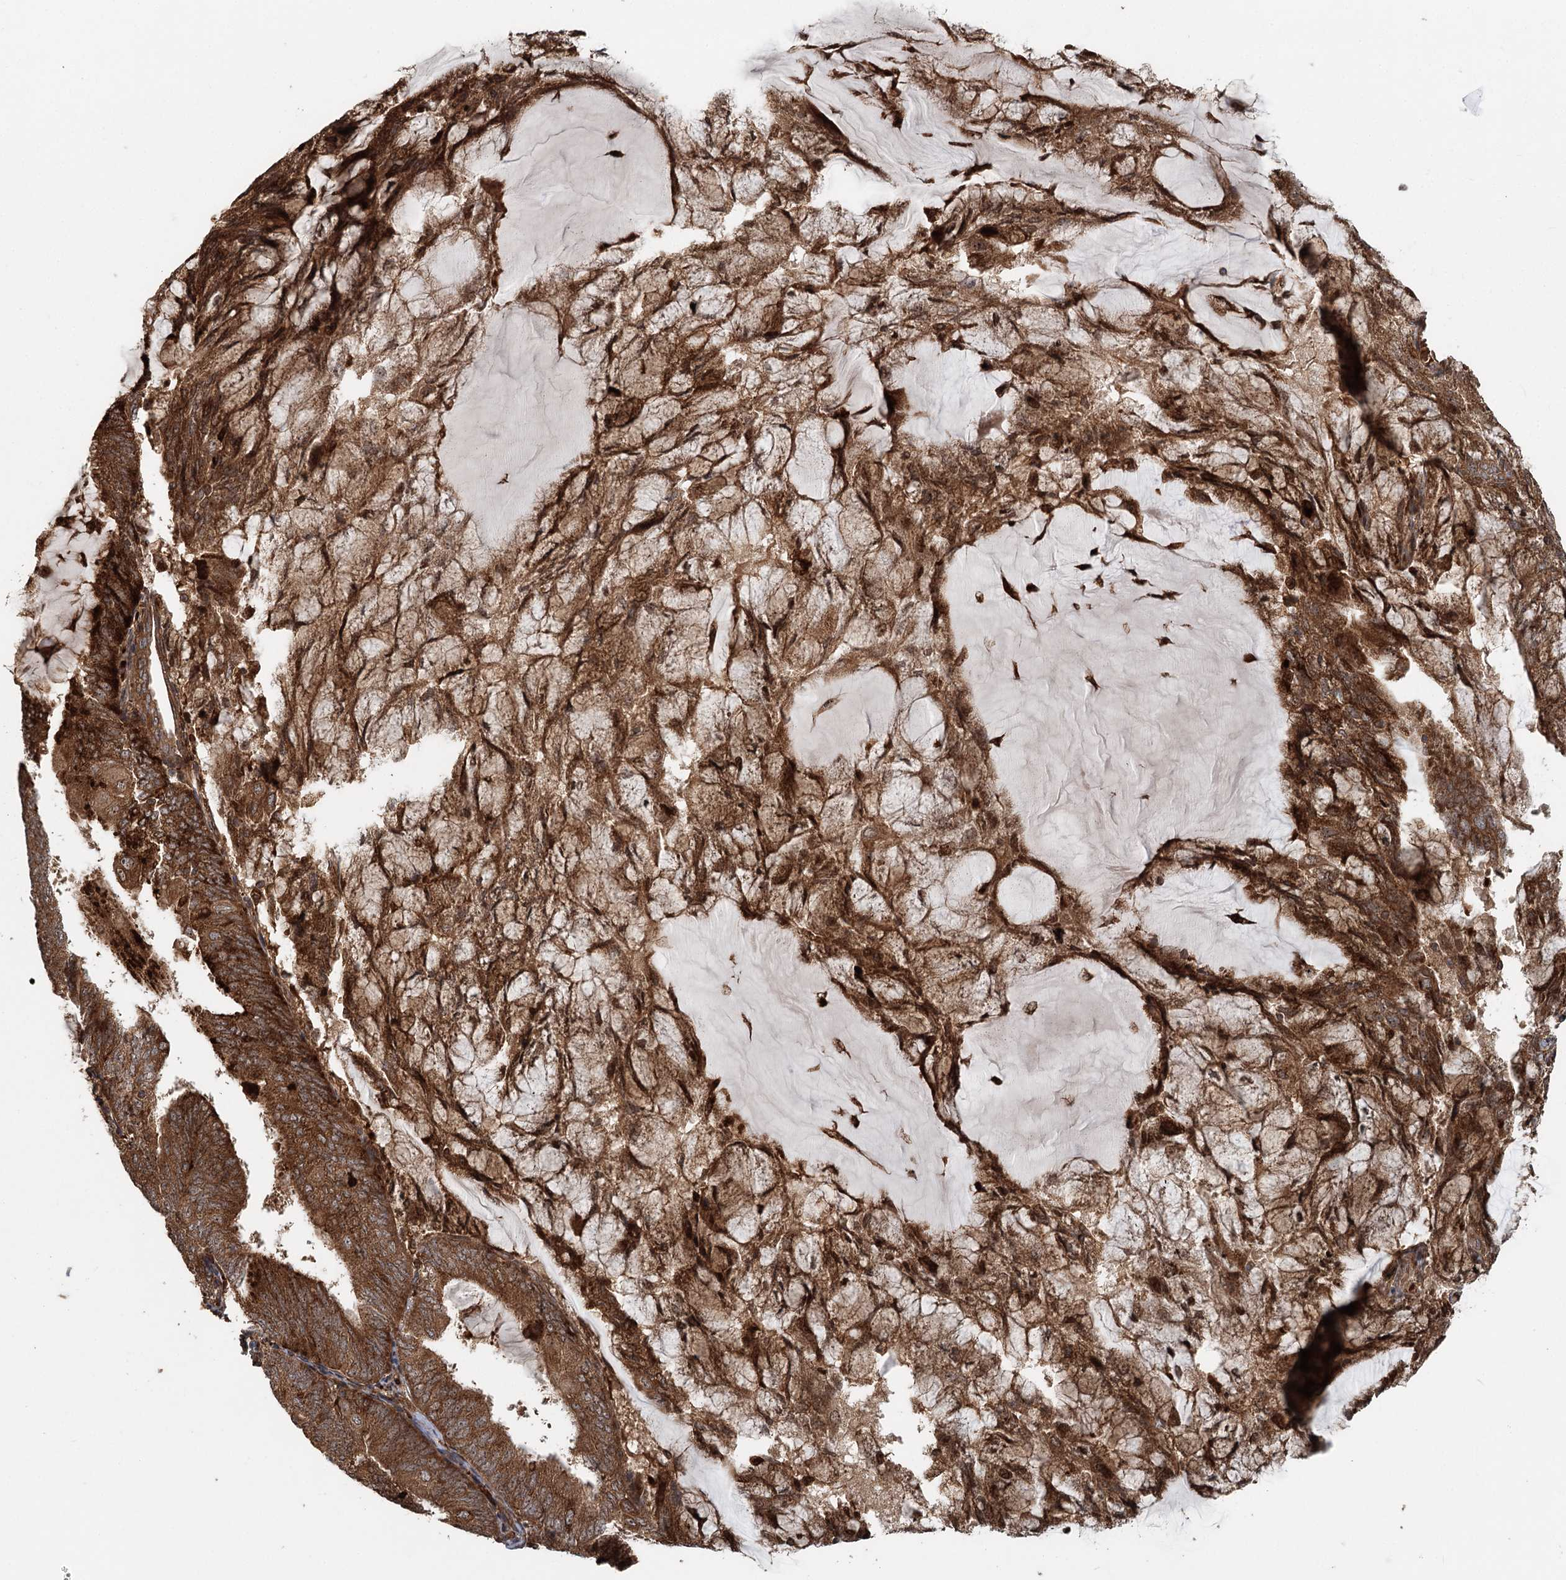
{"staining": {"intensity": "strong", "quantity": ">75%", "location": "cytoplasmic/membranous"}, "tissue": "endometrial cancer", "cell_type": "Tumor cells", "image_type": "cancer", "snomed": [{"axis": "morphology", "description": "Adenocarcinoma, NOS"}, {"axis": "topography", "description": "Endometrium"}], "caption": "The immunohistochemical stain highlights strong cytoplasmic/membranous expression in tumor cells of adenocarcinoma (endometrial) tissue.", "gene": "RNF111", "patient": {"sex": "female", "age": 81}}